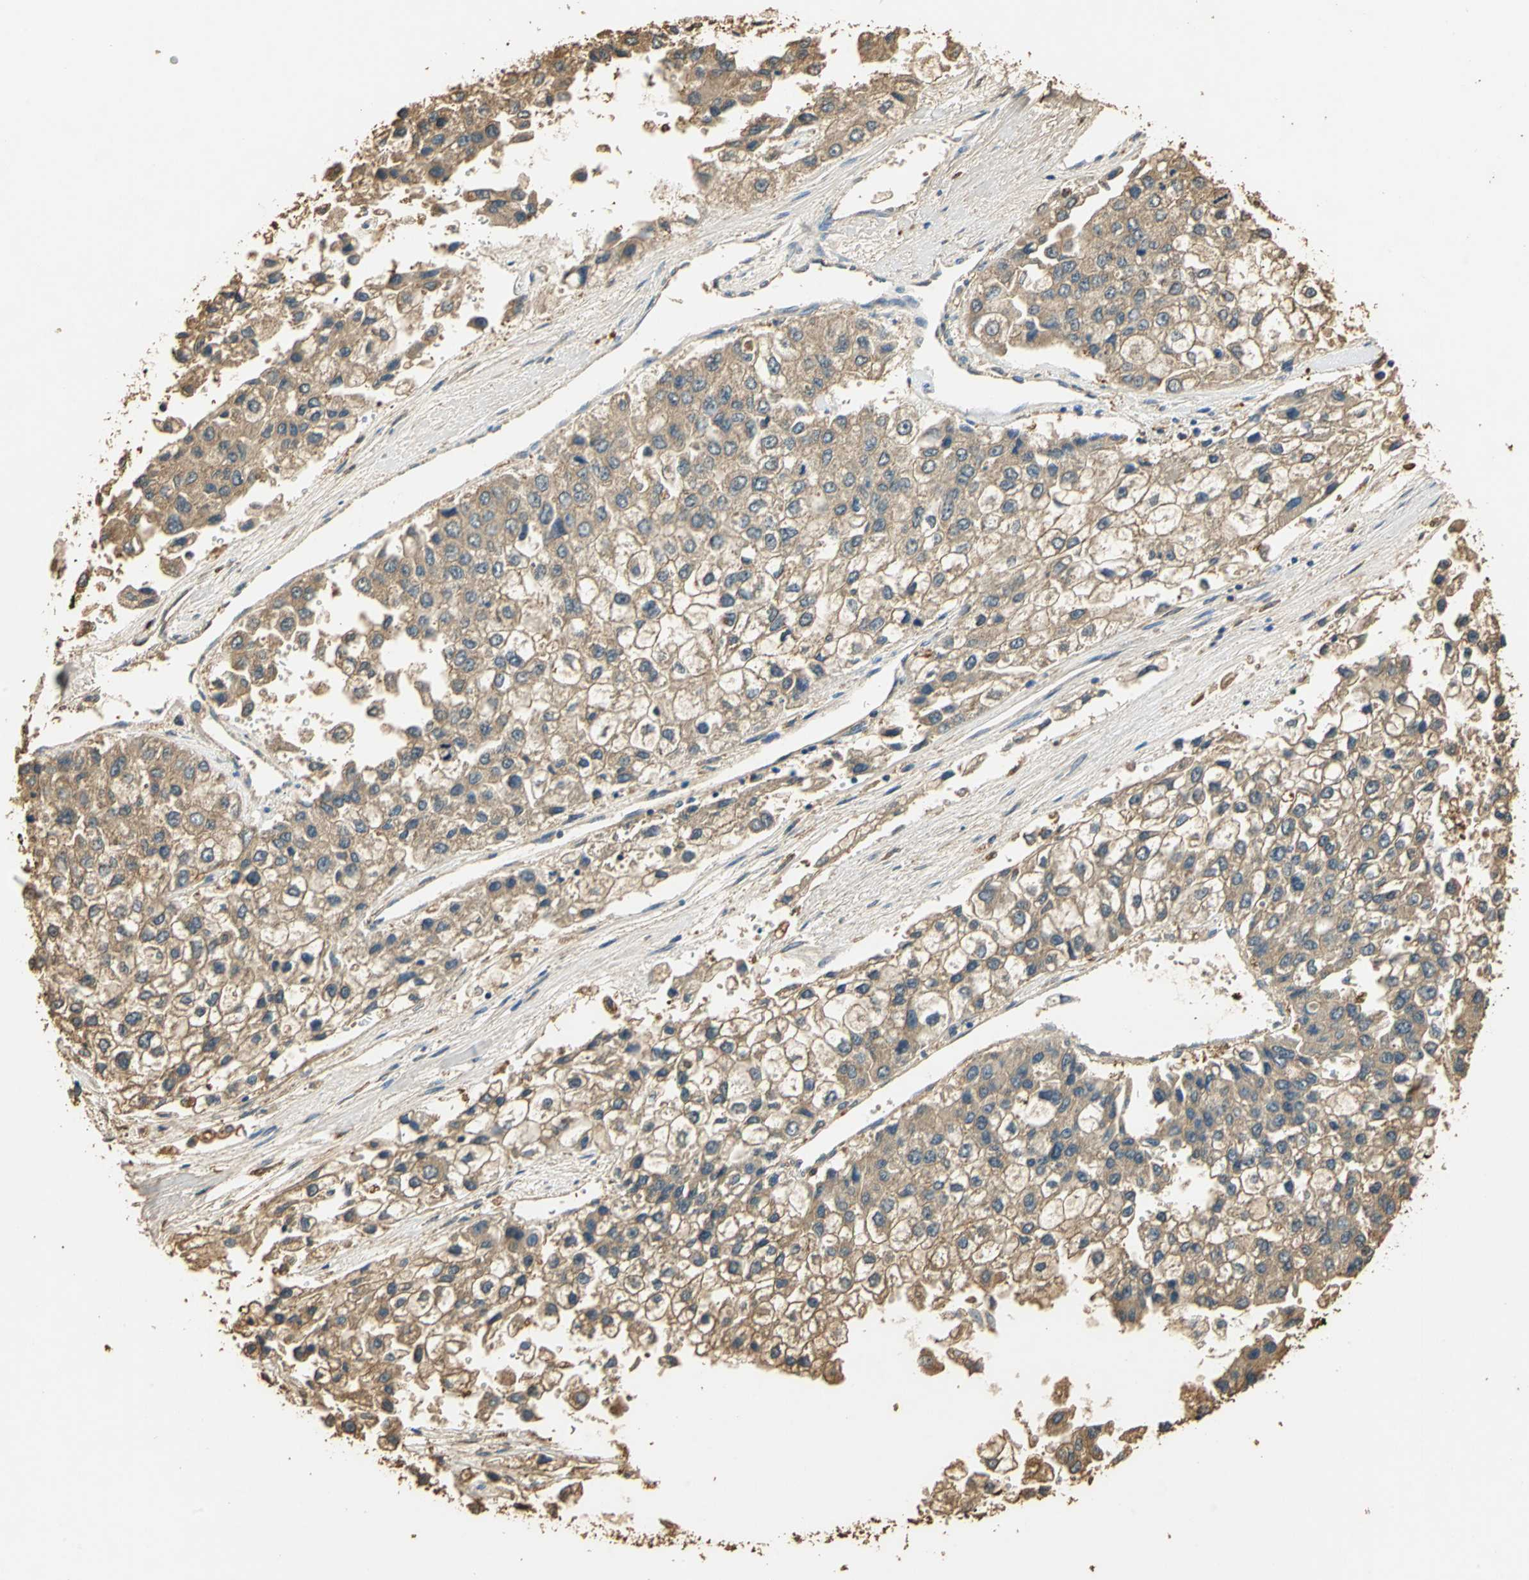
{"staining": {"intensity": "weak", "quantity": ">75%", "location": "cytoplasmic/membranous"}, "tissue": "liver cancer", "cell_type": "Tumor cells", "image_type": "cancer", "snomed": [{"axis": "morphology", "description": "Carcinoma, Hepatocellular, NOS"}, {"axis": "topography", "description": "Liver"}], "caption": "Tumor cells demonstrate weak cytoplasmic/membranous expression in approximately >75% of cells in liver hepatocellular carcinoma.", "gene": "GAPDH", "patient": {"sex": "female", "age": 66}}